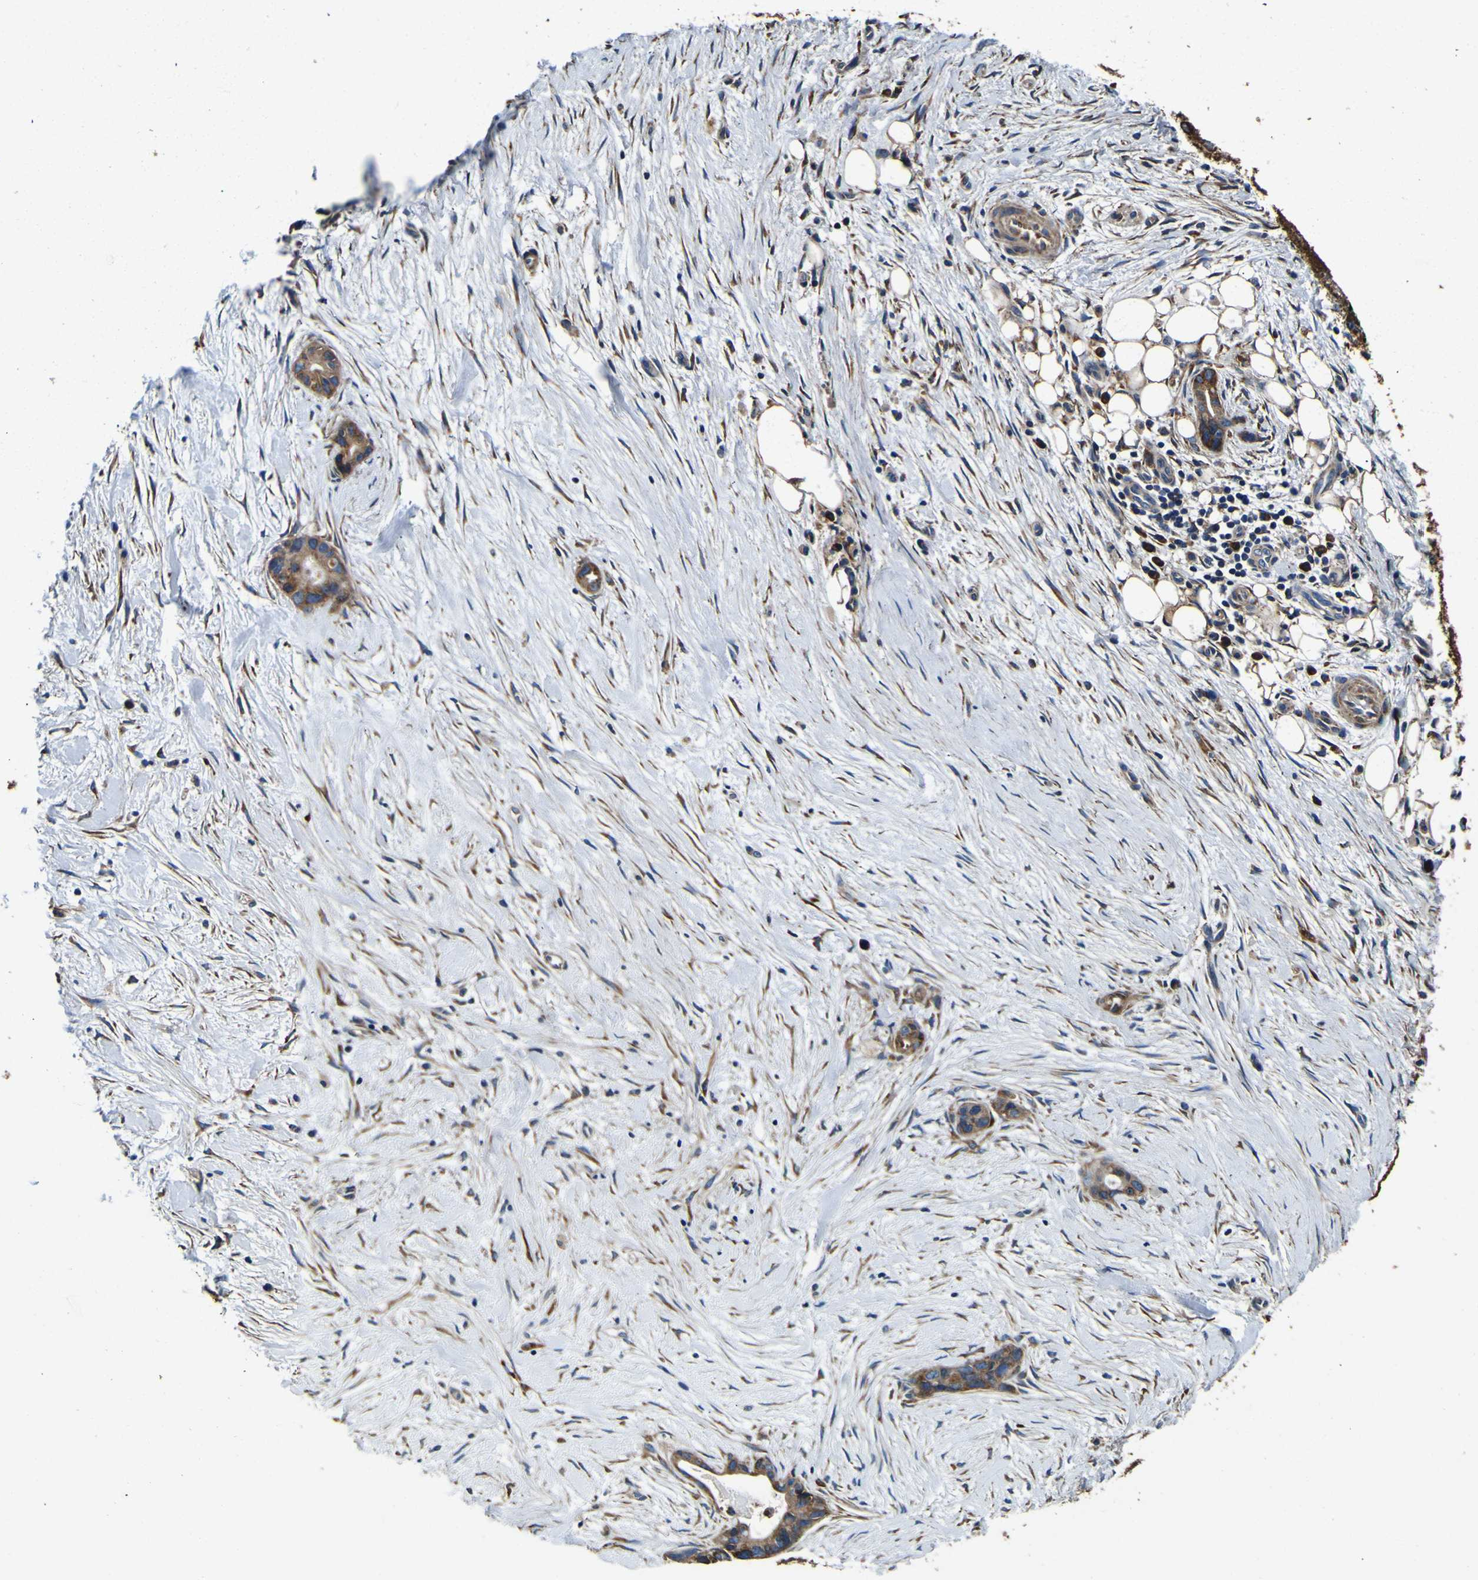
{"staining": {"intensity": "moderate", "quantity": ">75%", "location": "cytoplasmic/membranous"}, "tissue": "liver cancer", "cell_type": "Tumor cells", "image_type": "cancer", "snomed": [{"axis": "morphology", "description": "Cholangiocarcinoma"}, {"axis": "topography", "description": "Liver"}], "caption": "A brown stain shows moderate cytoplasmic/membranous staining of a protein in human liver cholangiocarcinoma tumor cells. Immunohistochemistry (ihc) stains the protein in brown and the nuclei are stained blue.", "gene": "INPP5A", "patient": {"sex": "female", "age": 55}}